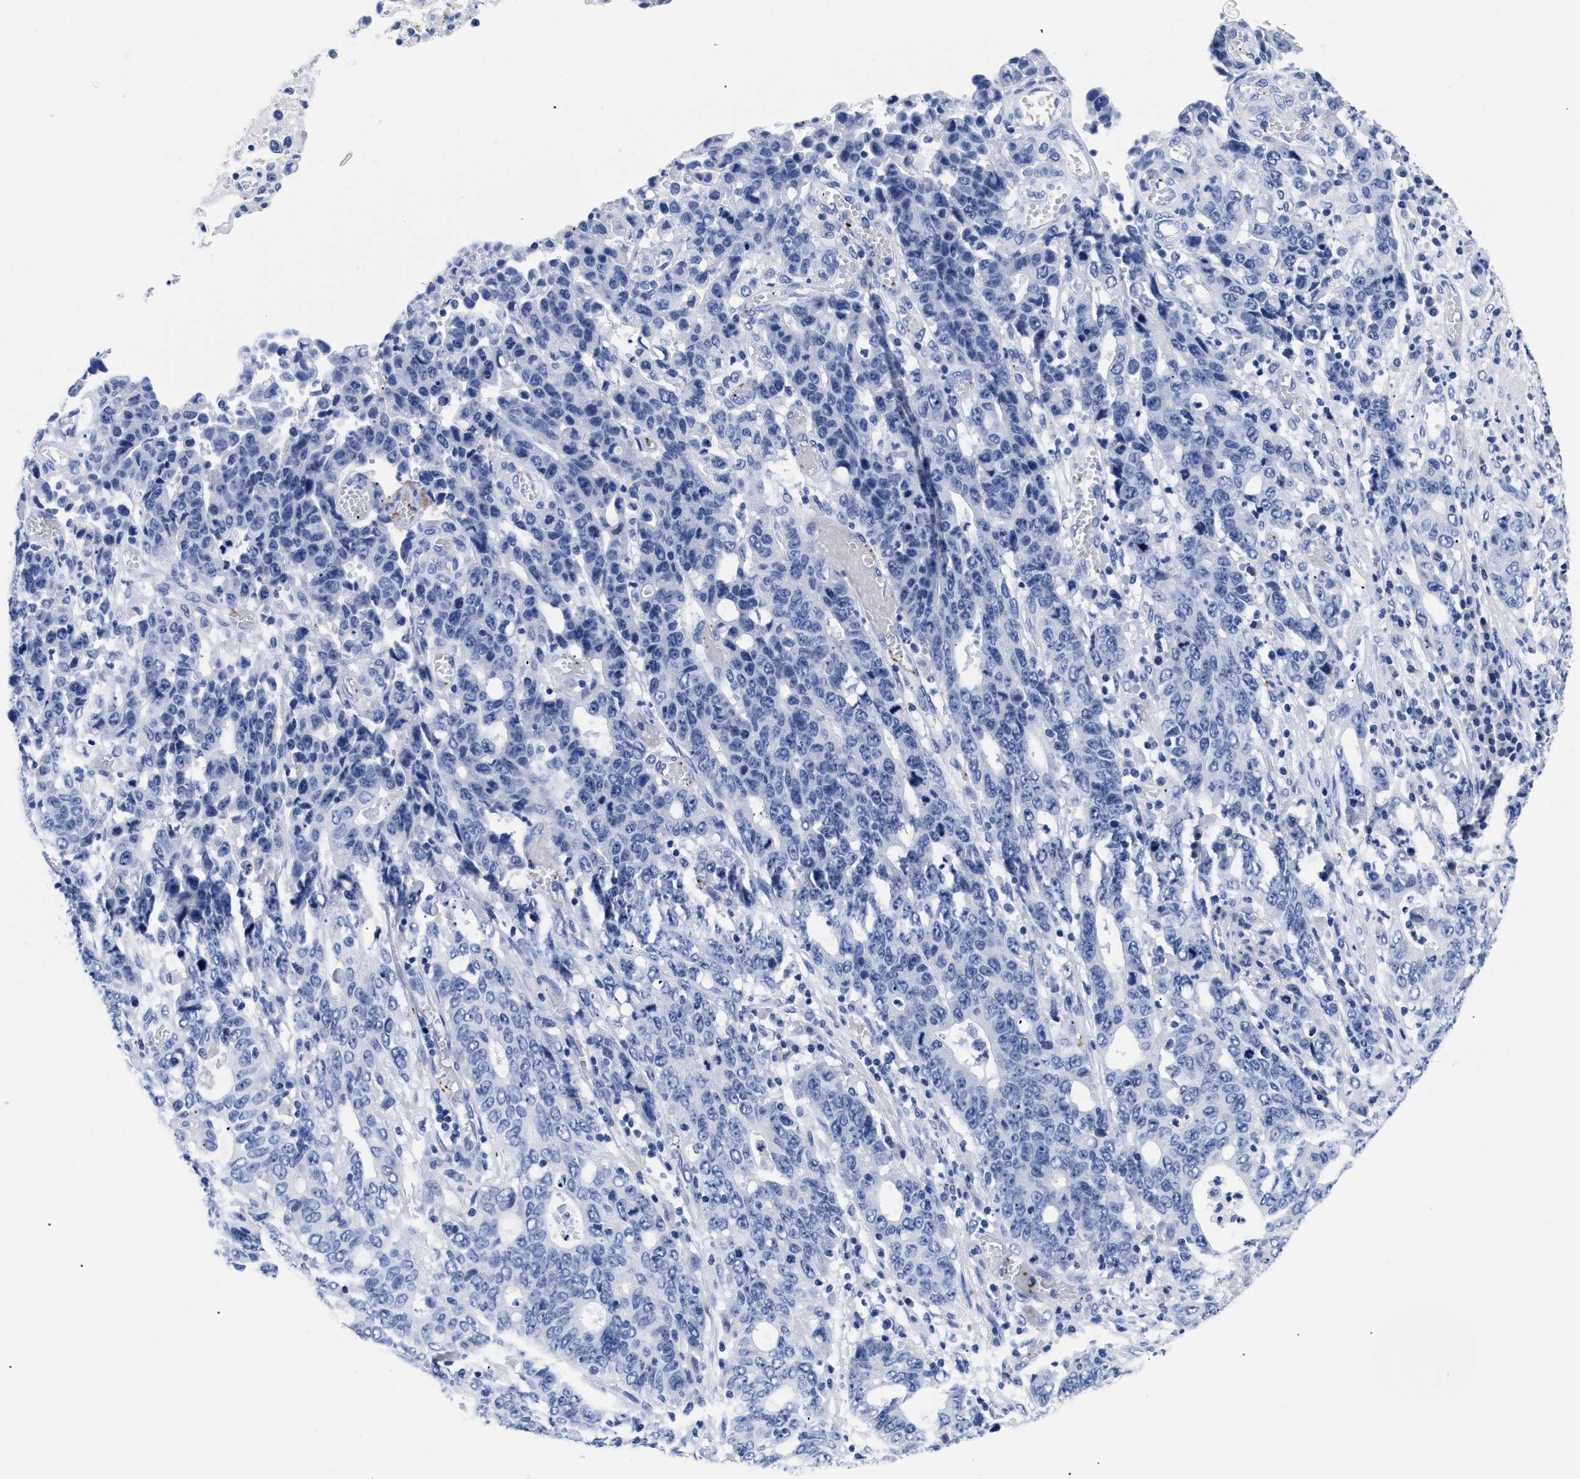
{"staining": {"intensity": "negative", "quantity": "none", "location": "none"}, "tissue": "stomach cancer", "cell_type": "Tumor cells", "image_type": "cancer", "snomed": [{"axis": "morphology", "description": "Adenocarcinoma, NOS"}, {"axis": "topography", "description": "Stomach, upper"}], "caption": "Tumor cells show no significant protein expression in stomach adenocarcinoma.", "gene": "TREML1", "patient": {"sex": "male", "age": 69}}